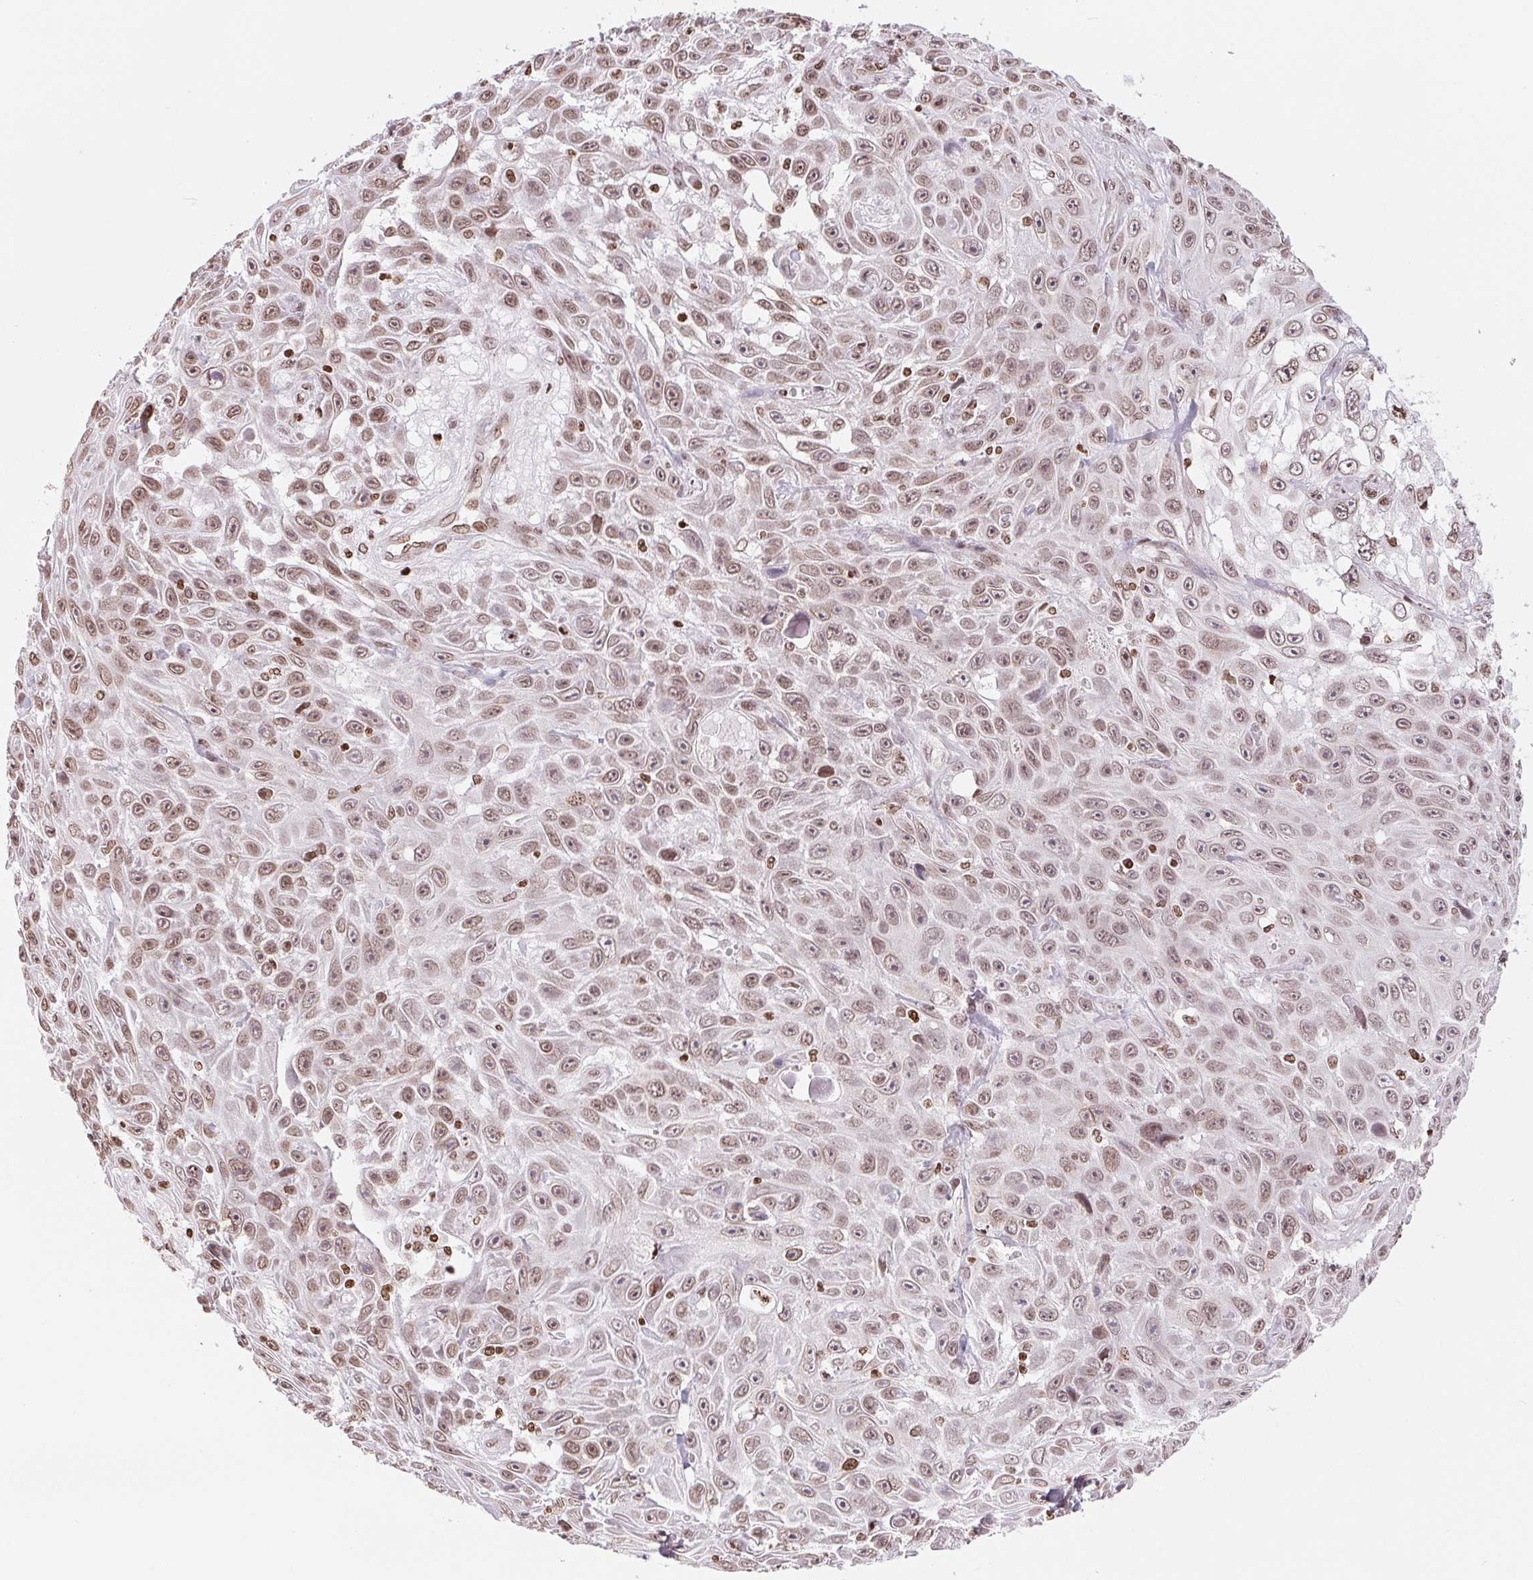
{"staining": {"intensity": "moderate", "quantity": ">75%", "location": "nuclear"}, "tissue": "skin cancer", "cell_type": "Tumor cells", "image_type": "cancer", "snomed": [{"axis": "morphology", "description": "Squamous cell carcinoma, NOS"}, {"axis": "topography", "description": "Skin"}], "caption": "Skin squamous cell carcinoma was stained to show a protein in brown. There is medium levels of moderate nuclear staining in about >75% of tumor cells.", "gene": "SMIM12", "patient": {"sex": "male", "age": 82}}